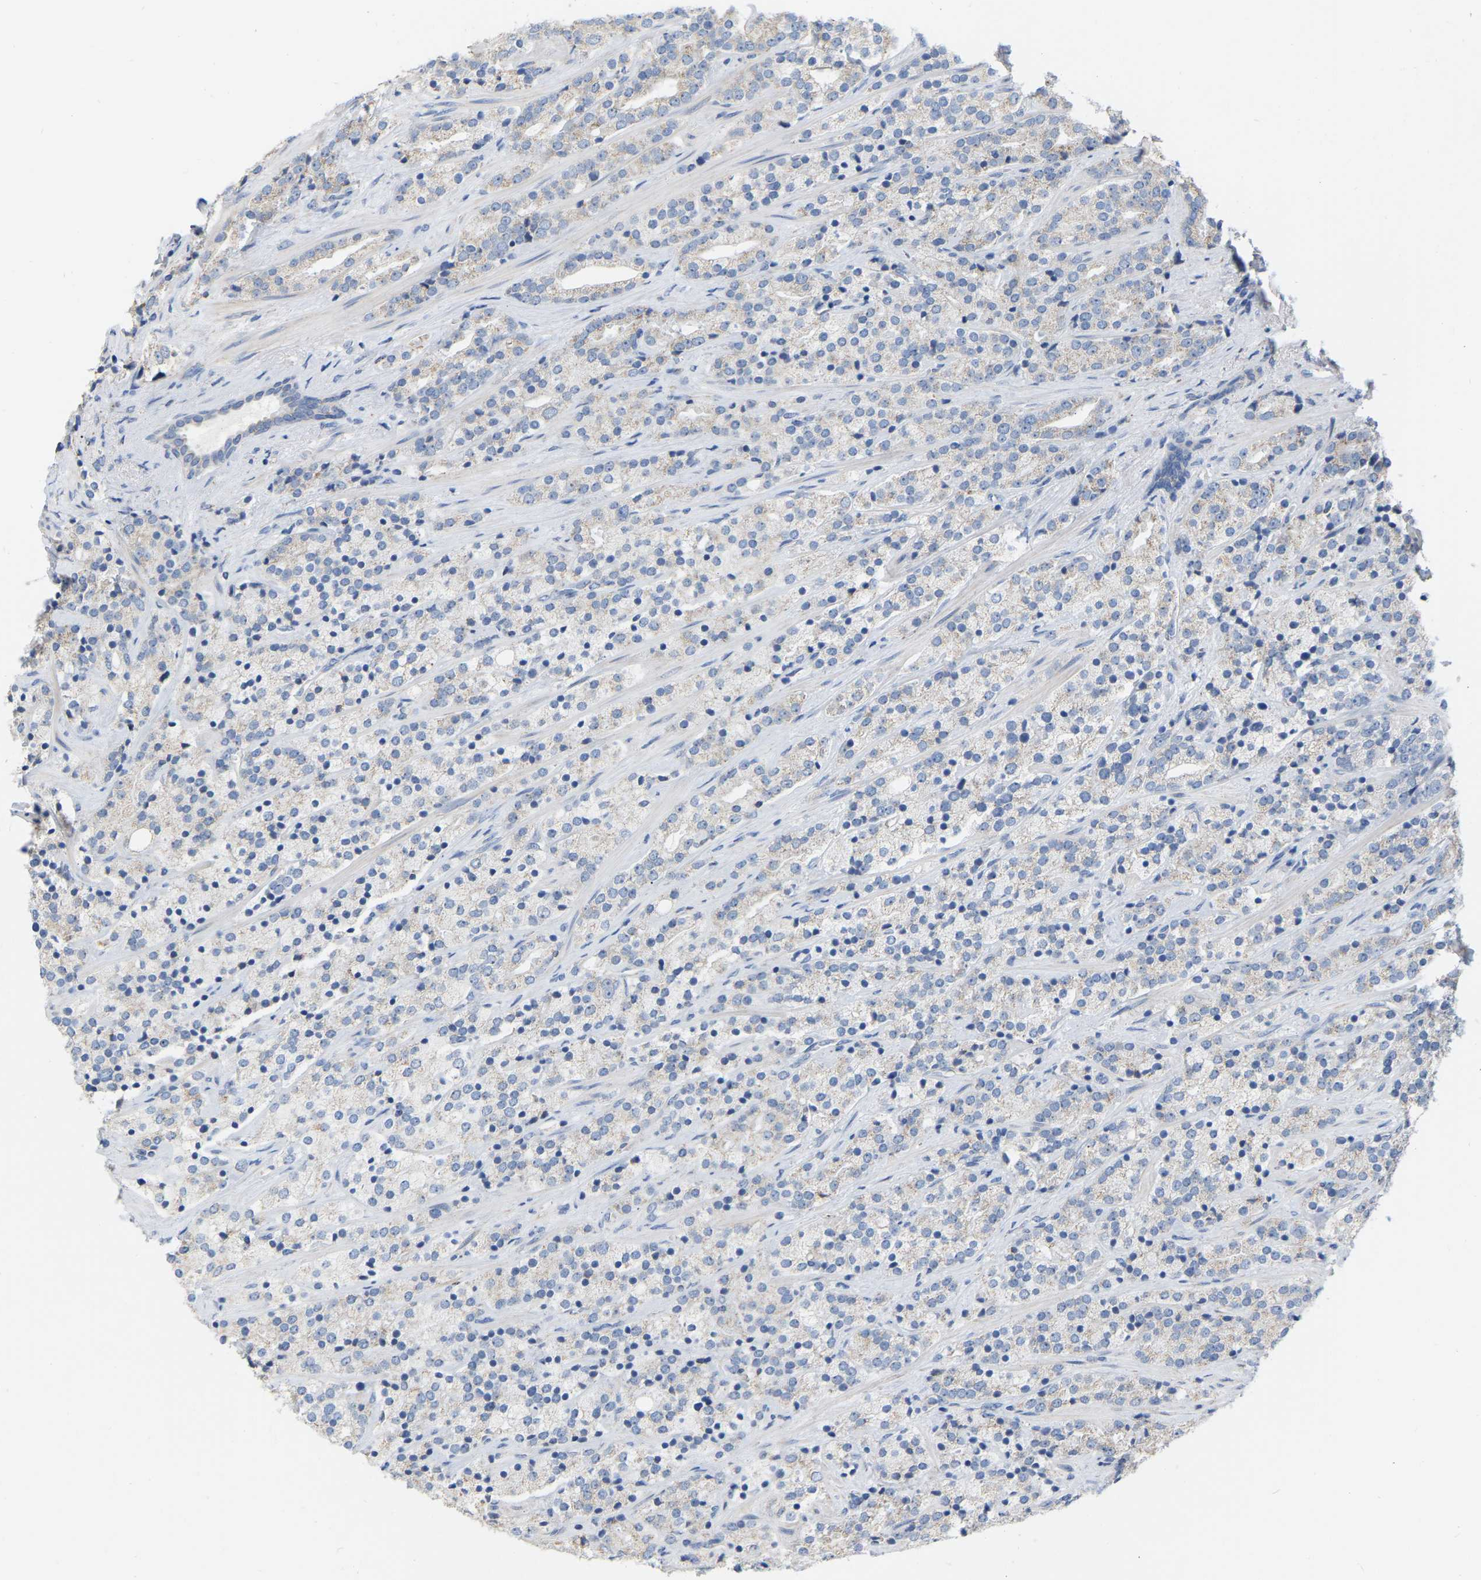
{"staining": {"intensity": "negative", "quantity": "none", "location": "none"}, "tissue": "prostate cancer", "cell_type": "Tumor cells", "image_type": "cancer", "snomed": [{"axis": "morphology", "description": "Adenocarcinoma, High grade"}, {"axis": "topography", "description": "Prostate"}], "caption": "IHC micrograph of prostate adenocarcinoma (high-grade) stained for a protein (brown), which reveals no positivity in tumor cells.", "gene": "CBLB", "patient": {"sex": "male", "age": 71}}